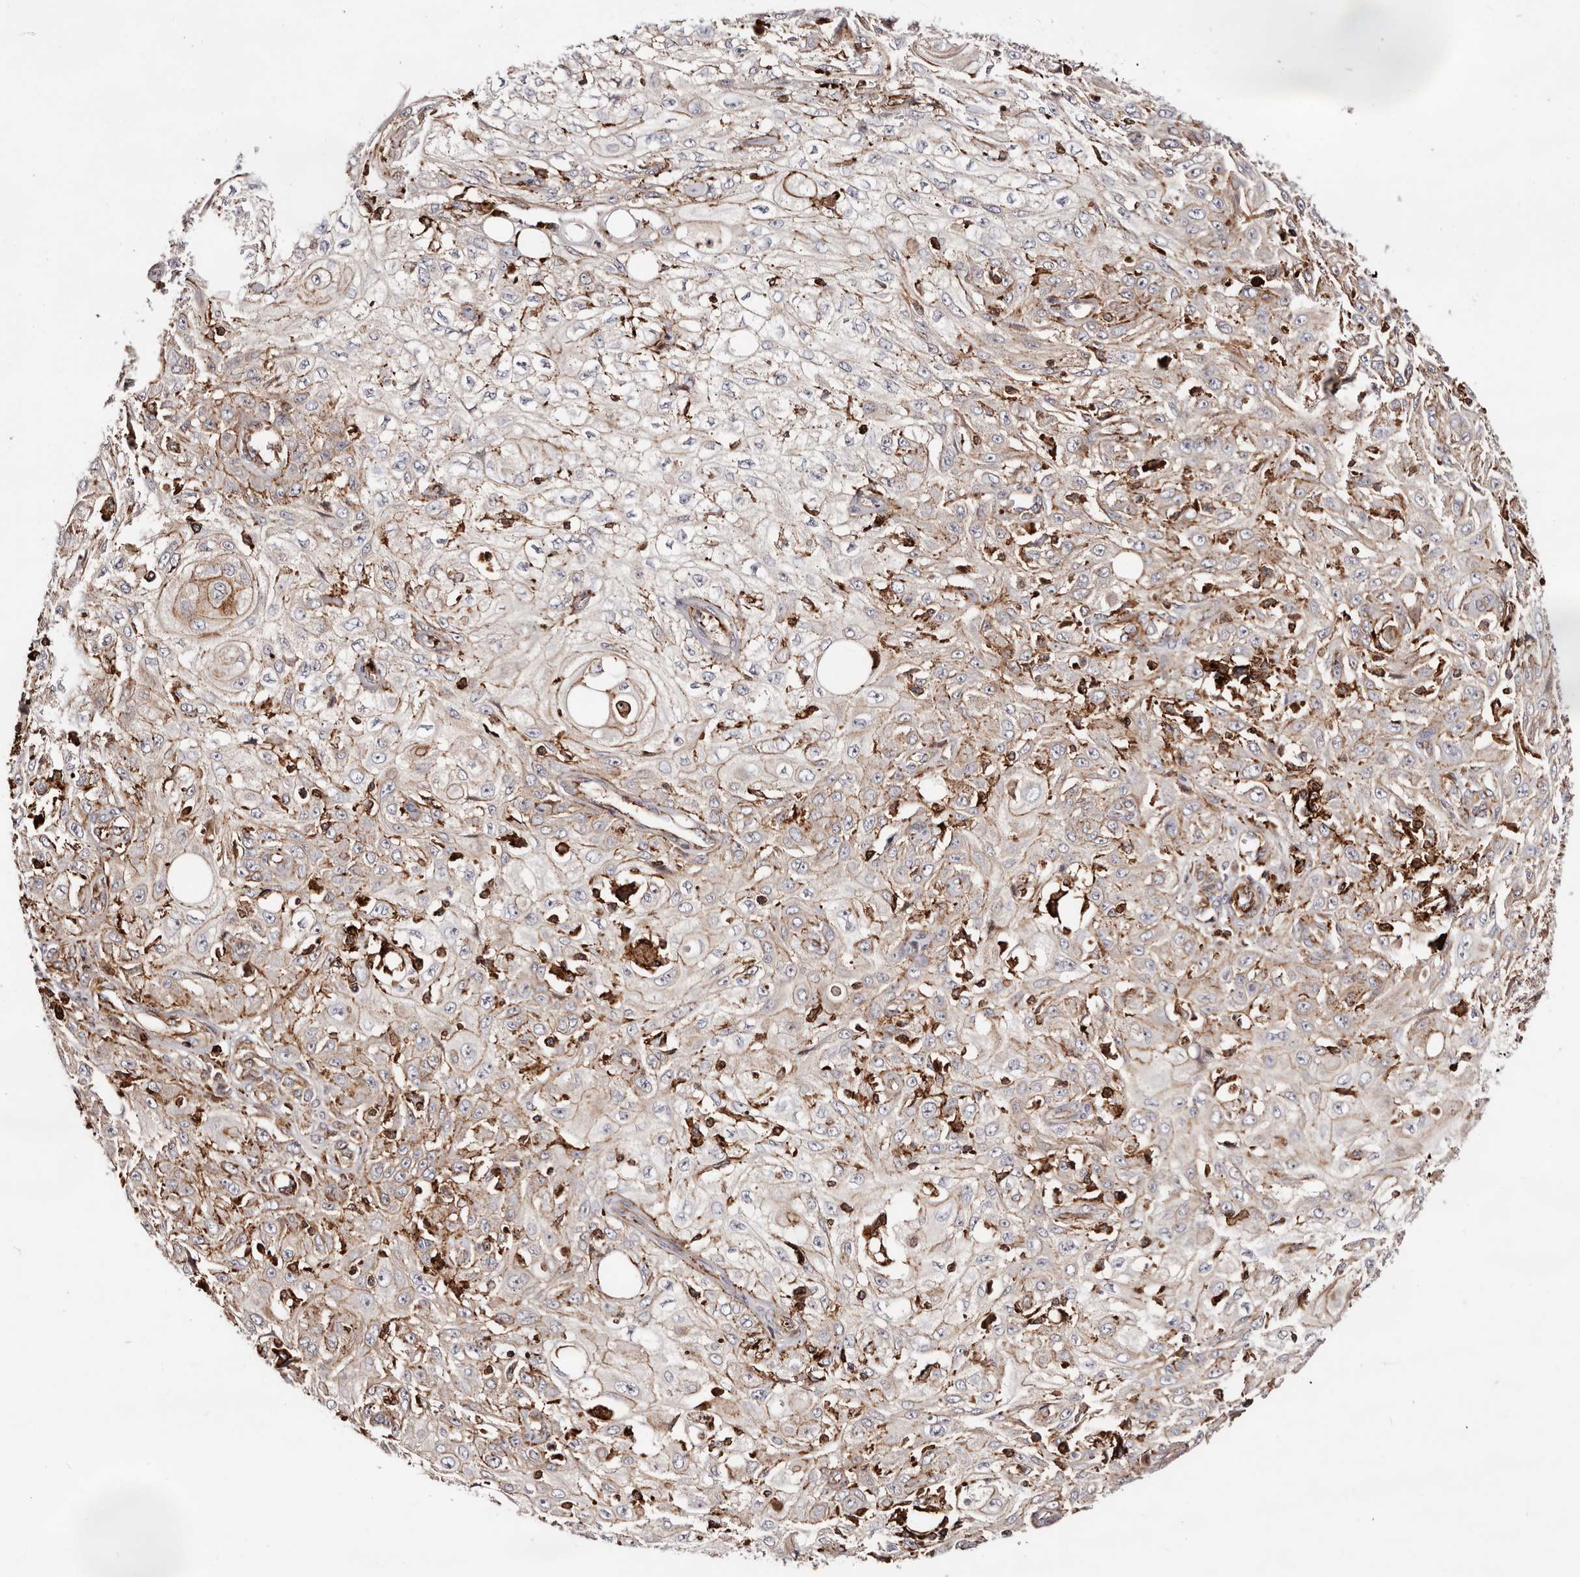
{"staining": {"intensity": "weak", "quantity": "25%-75%", "location": "cytoplasmic/membranous"}, "tissue": "skin cancer", "cell_type": "Tumor cells", "image_type": "cancer", "snomed": [{"axis": "morphology", "description": "Squamous cell carcinoma, NOS"}, {"axis": "morphology", "description": "Squamous cell carcinoma, metastatic, NOS"}, {"axis": "topography", "description": "Skin"}, {"axis": "topography", "description": "Lymph node"}], "caption": "Immunohistochemistry (IHC) of metastatic squamous cell carcinoma (skin) demonstrates low levels of weak cytoplasmic/membranous staining in approximately 25%-75% of tumor cells.", "gene": "PTPN22", "patient": {"sex": "male", "age": 75}}